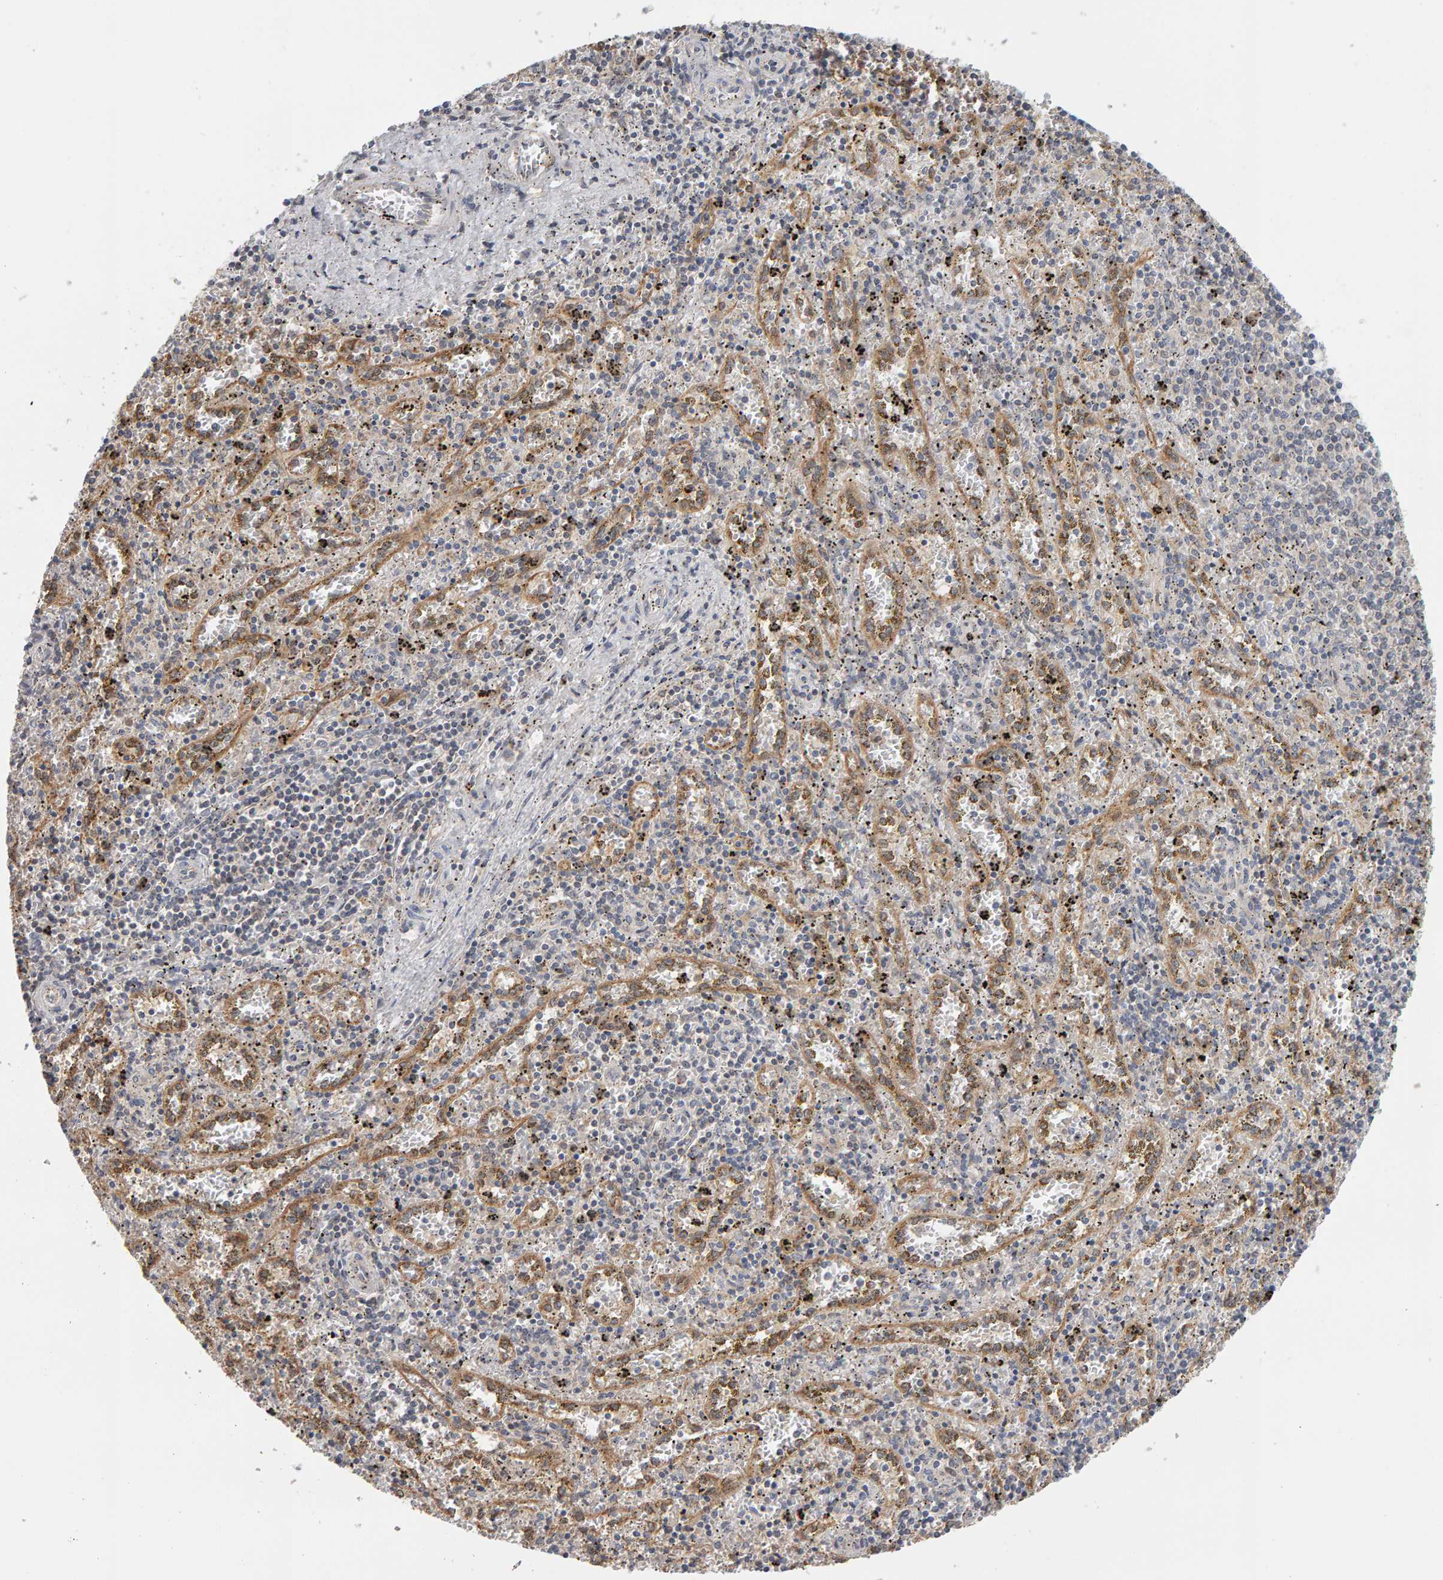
{"staining": {"intensity": "moderate", "quantity": "<25%", "location": "cytoplasmic/membranous"}, "tissue": "spleen", "cell_type": "Cells in red pulp", "image_type": "normal", "snomed": [{"axis": "morphology", "description": "Normal tissue, NOS"}, {"axis": "topography", "description": "Spleen"}], "caption": "Unremarkable spleen displays moderate cytoplasmic/membranous staining in approximately <25% of cells in red pulp.", "gene": "MSRA", "patient": {"sex": "male", "age": 11}}